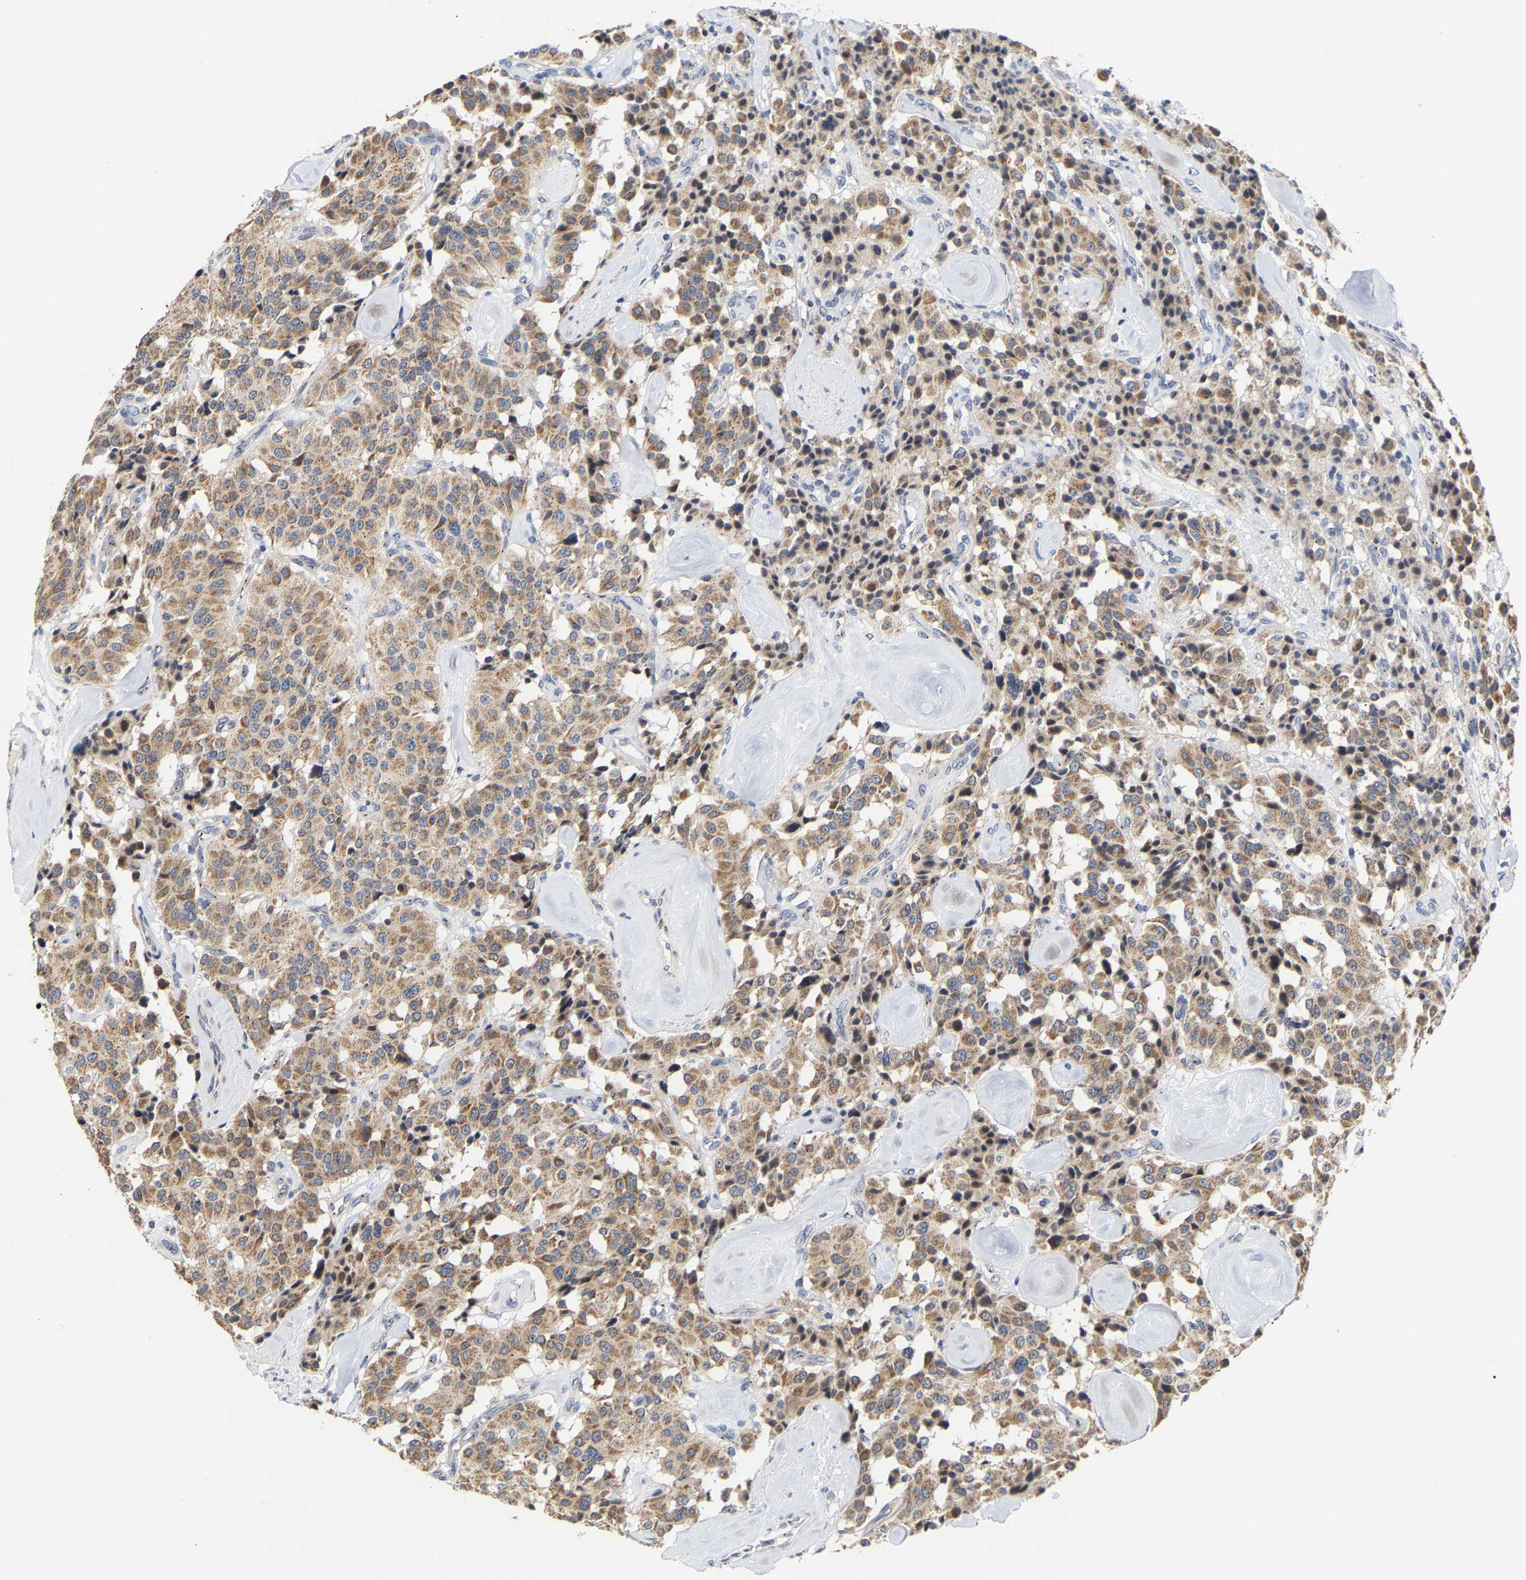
{"staining": {"intensity": "moderate", "quantity": ">75%", "location": "cytoplasmic/membranous"}, "tissue": "carcinoid", "cell_type": "Tumor cells", "image_type": "cancer", "snomed": [{"axis": "morphology", "description": "Carcinoid, malignant, NOS"}, {"axis": "topography", "description": "Lung"}], "caption": "Immunohistochemistry (IHC) photomicrograph of neoplastic tissue: human malignant carcinoid stained using immunohistochemistry (IHC) shows medium levels of moderate protein expression localized specifically in the cytoplasmic/membranous of tumor cells, appearing as a cytoplasmic/membranous brown color.", "gene": "PCNT", "patient": {"sex": "male", "age": 30}}